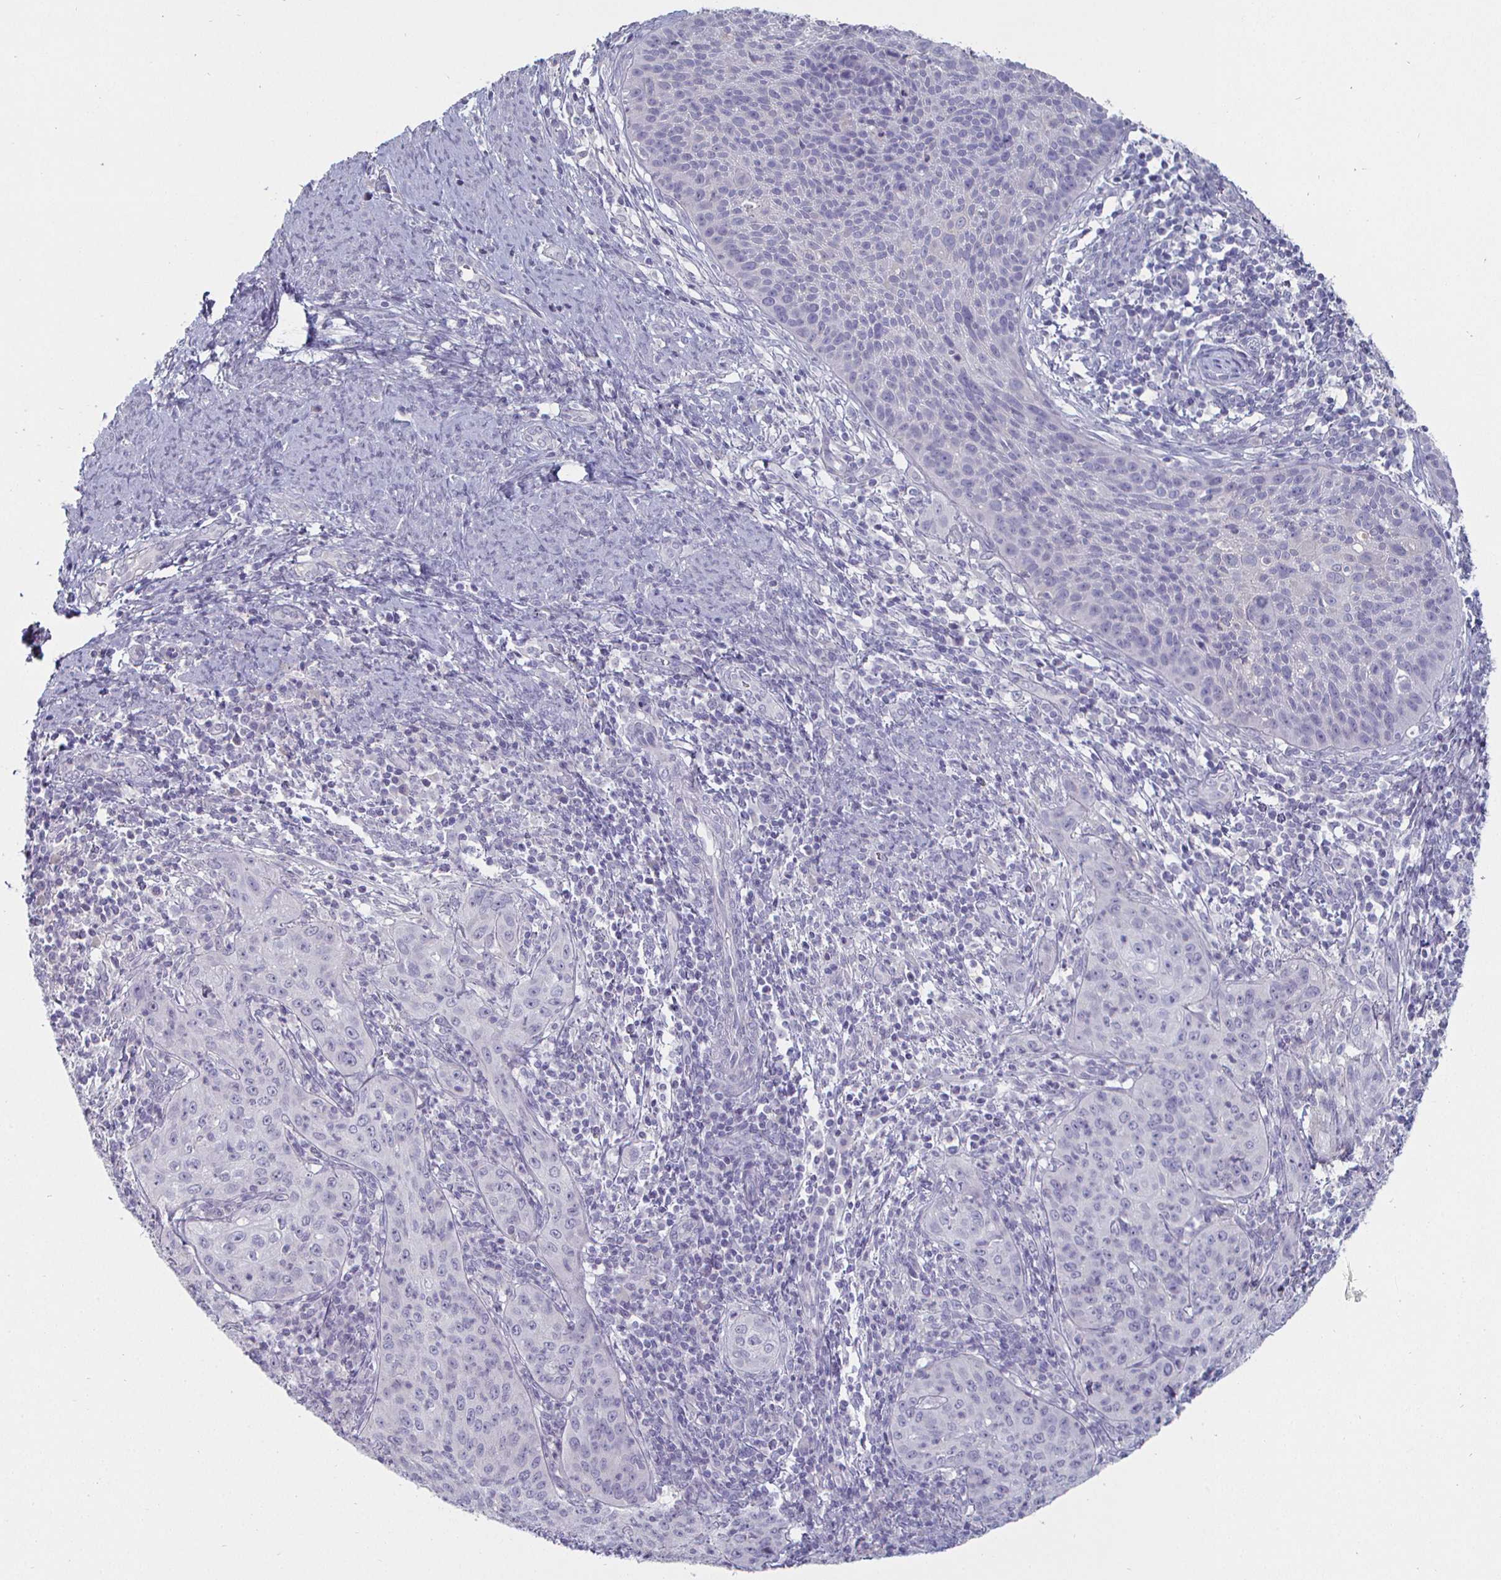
{"staining": {"intensity": "negative", "quantity": "none", "location": "none"}, "tissue": "cervical cancer", "cell_type": "Tumor cells", "image_type": "cancer", "snomed": [{"axis": "morphology", "description": "Squamous cell carcinoma, NOS"}, {"axis": "topography", "description": "Cervix"}], "caption": "The immunohistochemistry photomicrograph has no significant staining in tumor cells of cervical squamous cell carcinoma tissue. (DAB immunohistochemistry, high magnification).", "gene": "ENPP1", "patient": {"sex": "female", "age": 30}}